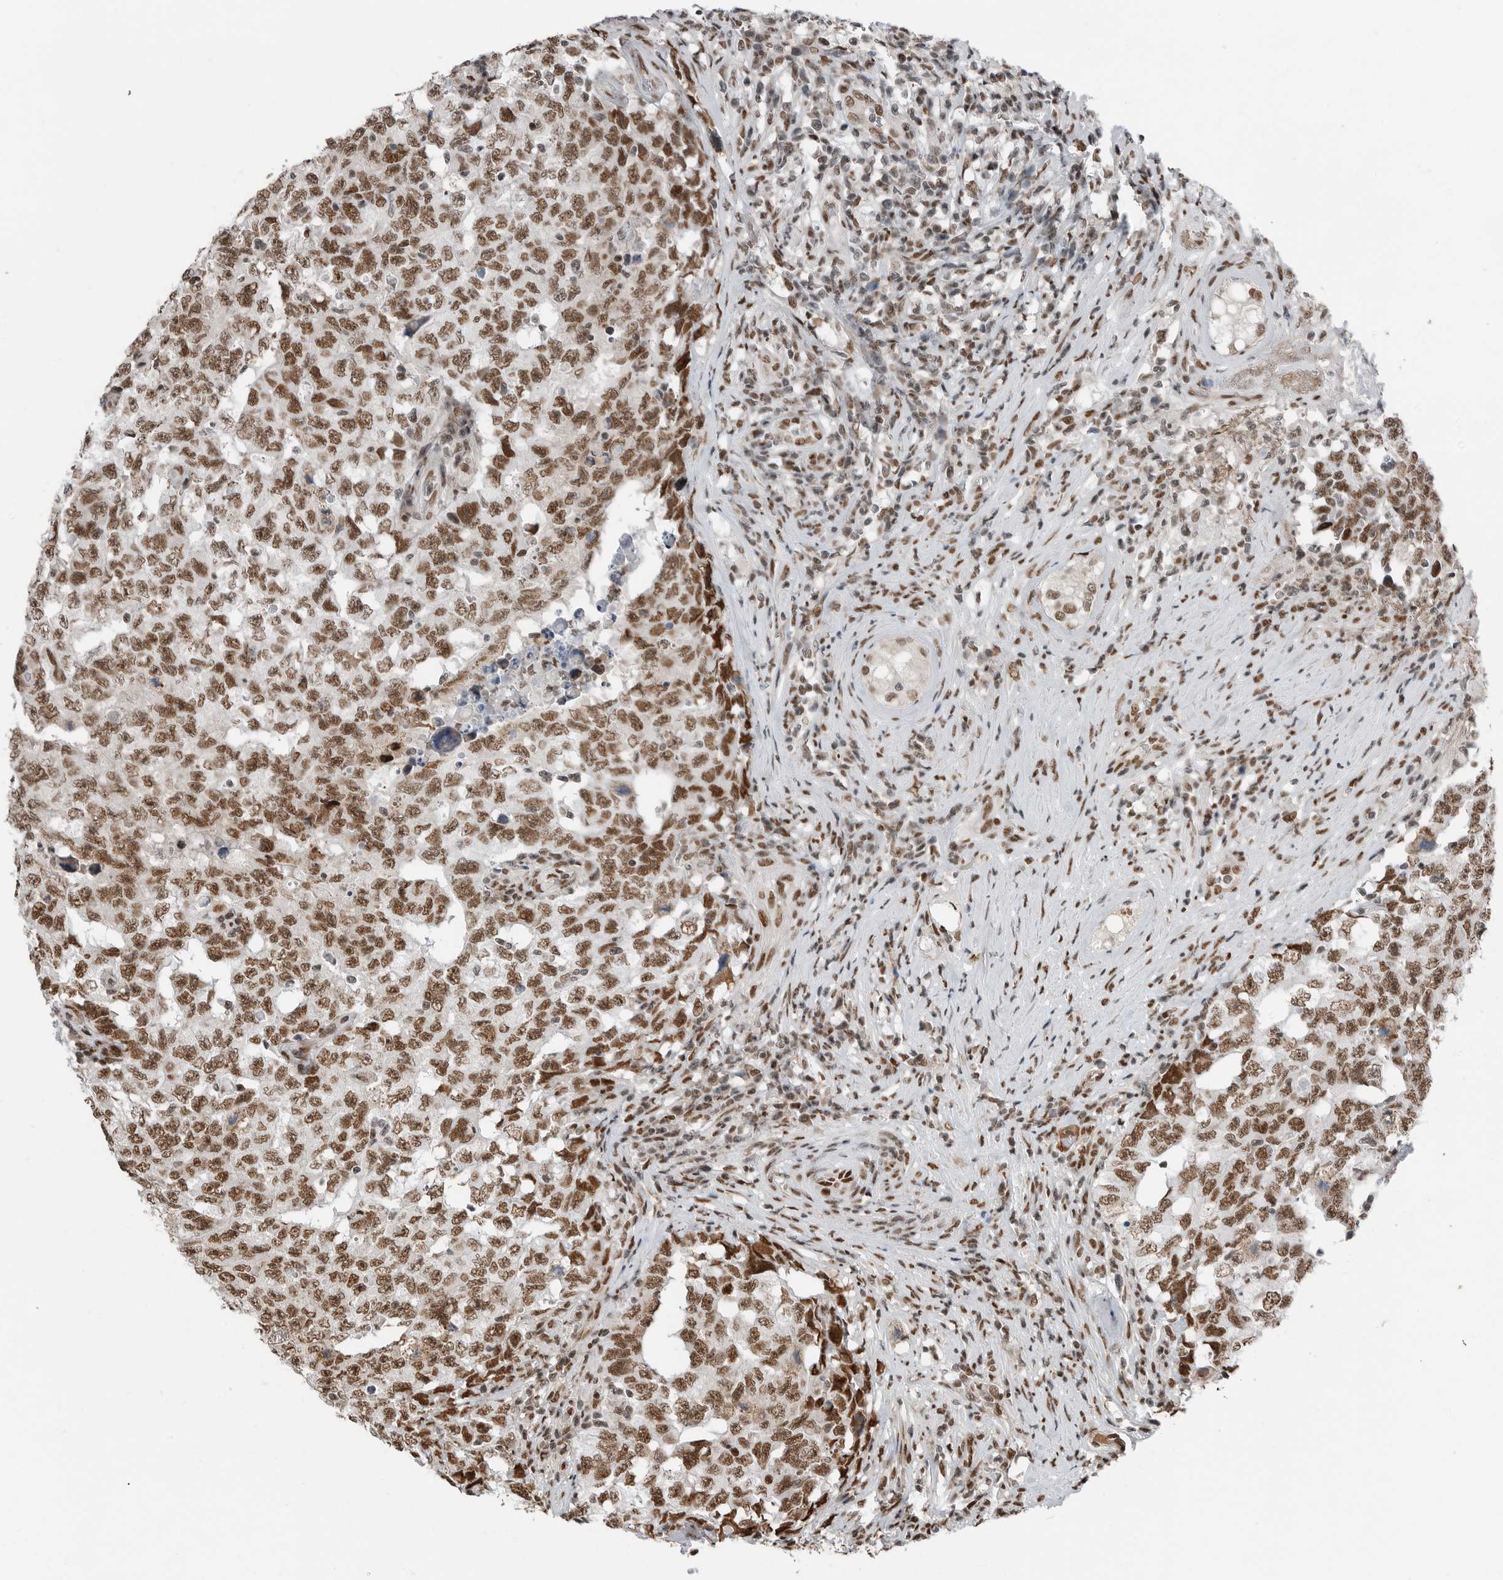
{"staining": {"intensity": "moderate", "quantity": ">75%", "location": "nuclear"}, "tissue": "testis cancer", "cell_type": "Tumor cells", "image_type": "cancer", "snomed": [{"axis": "morphology", "description": "Carcinoma, Embryonal, NOS"}, {"axis": "topography", "description": "Testis"}], "caption": "Testis cancer was stained to show a protein in brown. There is medium levels of moderate nuclear positivity in about >75% of tumor cells.", "gene": "BLZF1", "patient": {"sex": "male", "age": 26}}